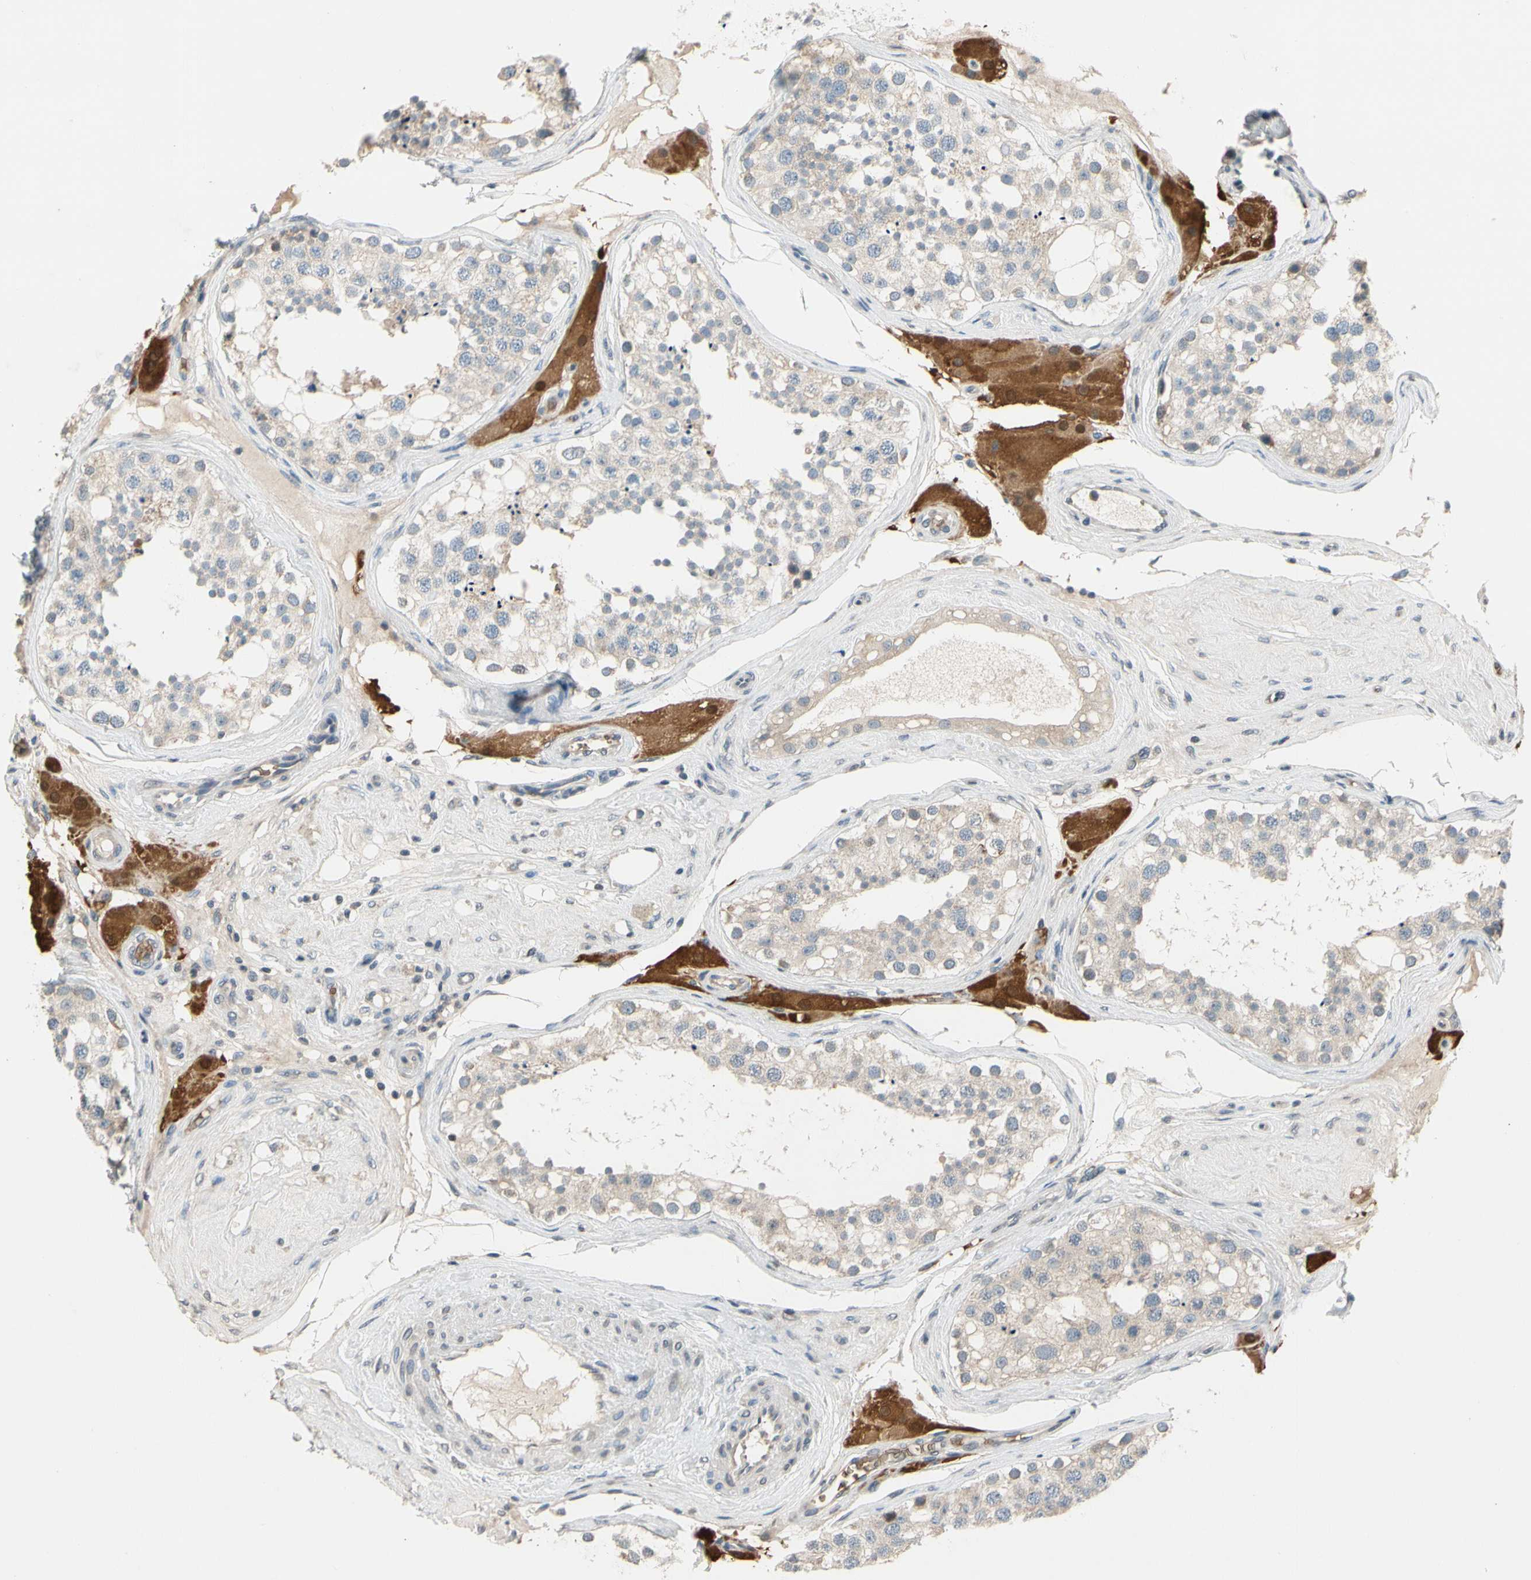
{"staining": {"intensity": "weak", "quantity": "<25%", "location": "cytoplasmic/membranous"}, "tissue": "testis", "cell_type": "Cells in seminiferous ducts", "image_type": "normal", "snomed": [{"axis": "morphology", "description": "Normal tissue, NOS"}, {"axis": "topography", "description": "Testis"}], "caption": "DAB (3,3'-diaminobenzidine) immunohistochemical staining of unremarkable testis exhibits no significant positivity in cells in seminiferous ducts.", "gene": "GYPC", "patient": {"sex": "male", "age": 68}}